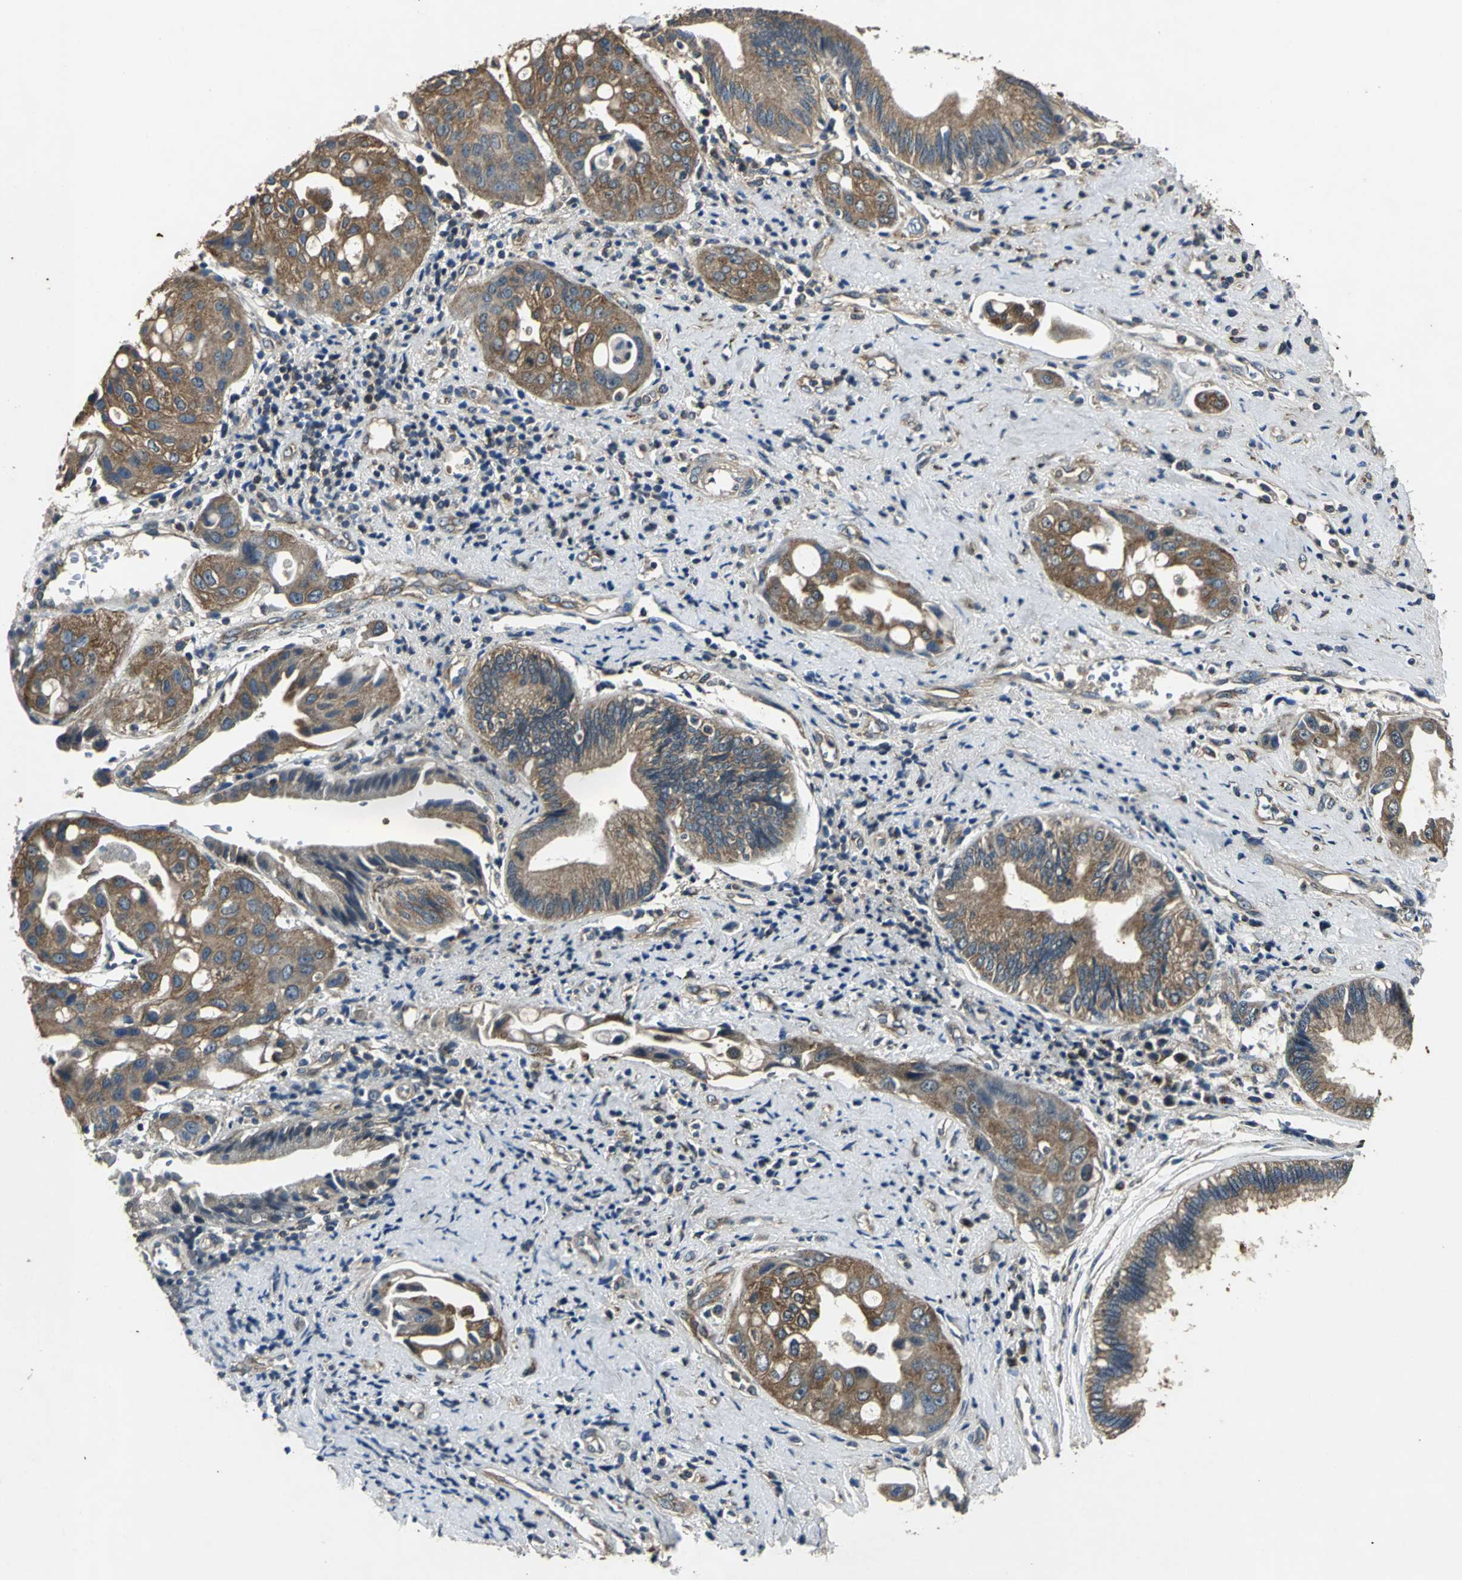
{"staining": {"intensity": "moderate", "quantity": ">75%", "location": "cytoplasmic/membranous"}, "tissue": "pancreatic cancer", "cell_type": "Tumor cells", "image_type": "cancer", "snomed": [{"axis": "morphology", "description": "Adenocarcinoma, NOS"}, {"axis": "topography", "description": "Pancreas"}], "caption": "Immunohistochemical staining of human pancreatic cancer demonstrates medium levels of moderate cytoplasmic/membranous expression in about >75% of tumor cells. (brown staining indicates protein expression, while blue staining denotes nuclei).", "gene": "IRF3", "patient": {"sex": "female", "age": 60}}